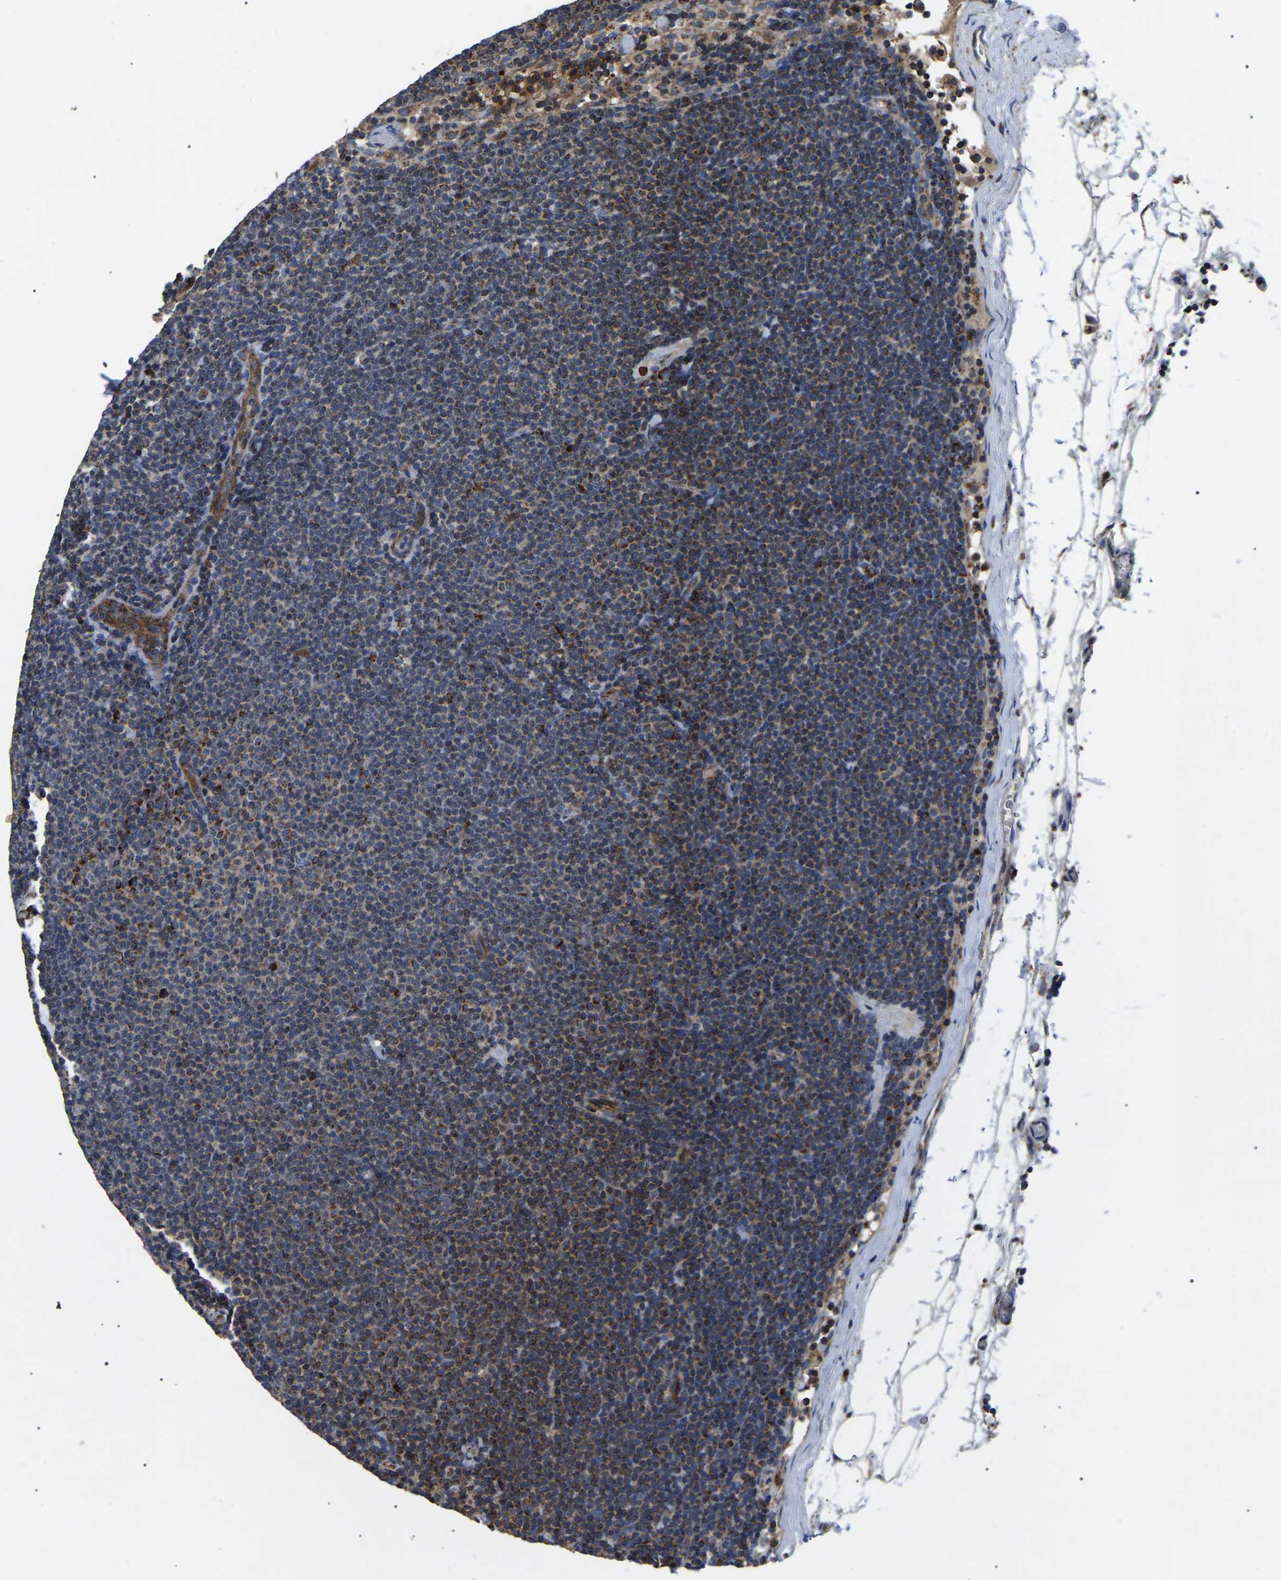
{"staining": {"intensity": "moderate", "quantity": ">75%", "location": "cytoplasmic/membranous"}, "tissue": "lymphoma", "cell_type": "Tumor cells", "image_type": "cancer", "snomed": [{"axis": "morphology", "description": "Malignant lymphoma, non-Hodgkin's type, Low grade"}, {"axis": "topography", "description": "Lymph node"}], "caption": "There is medium levels of moderate cytoplasmic/membranous staining in tumor cells of malignant lymphoma, non-Hodgkin's type (low-grade), as demonstrated by immunohistochemical staining (brown color).", "gene": "PPM1E", "patient": {"sex": "female", "age": 53}}